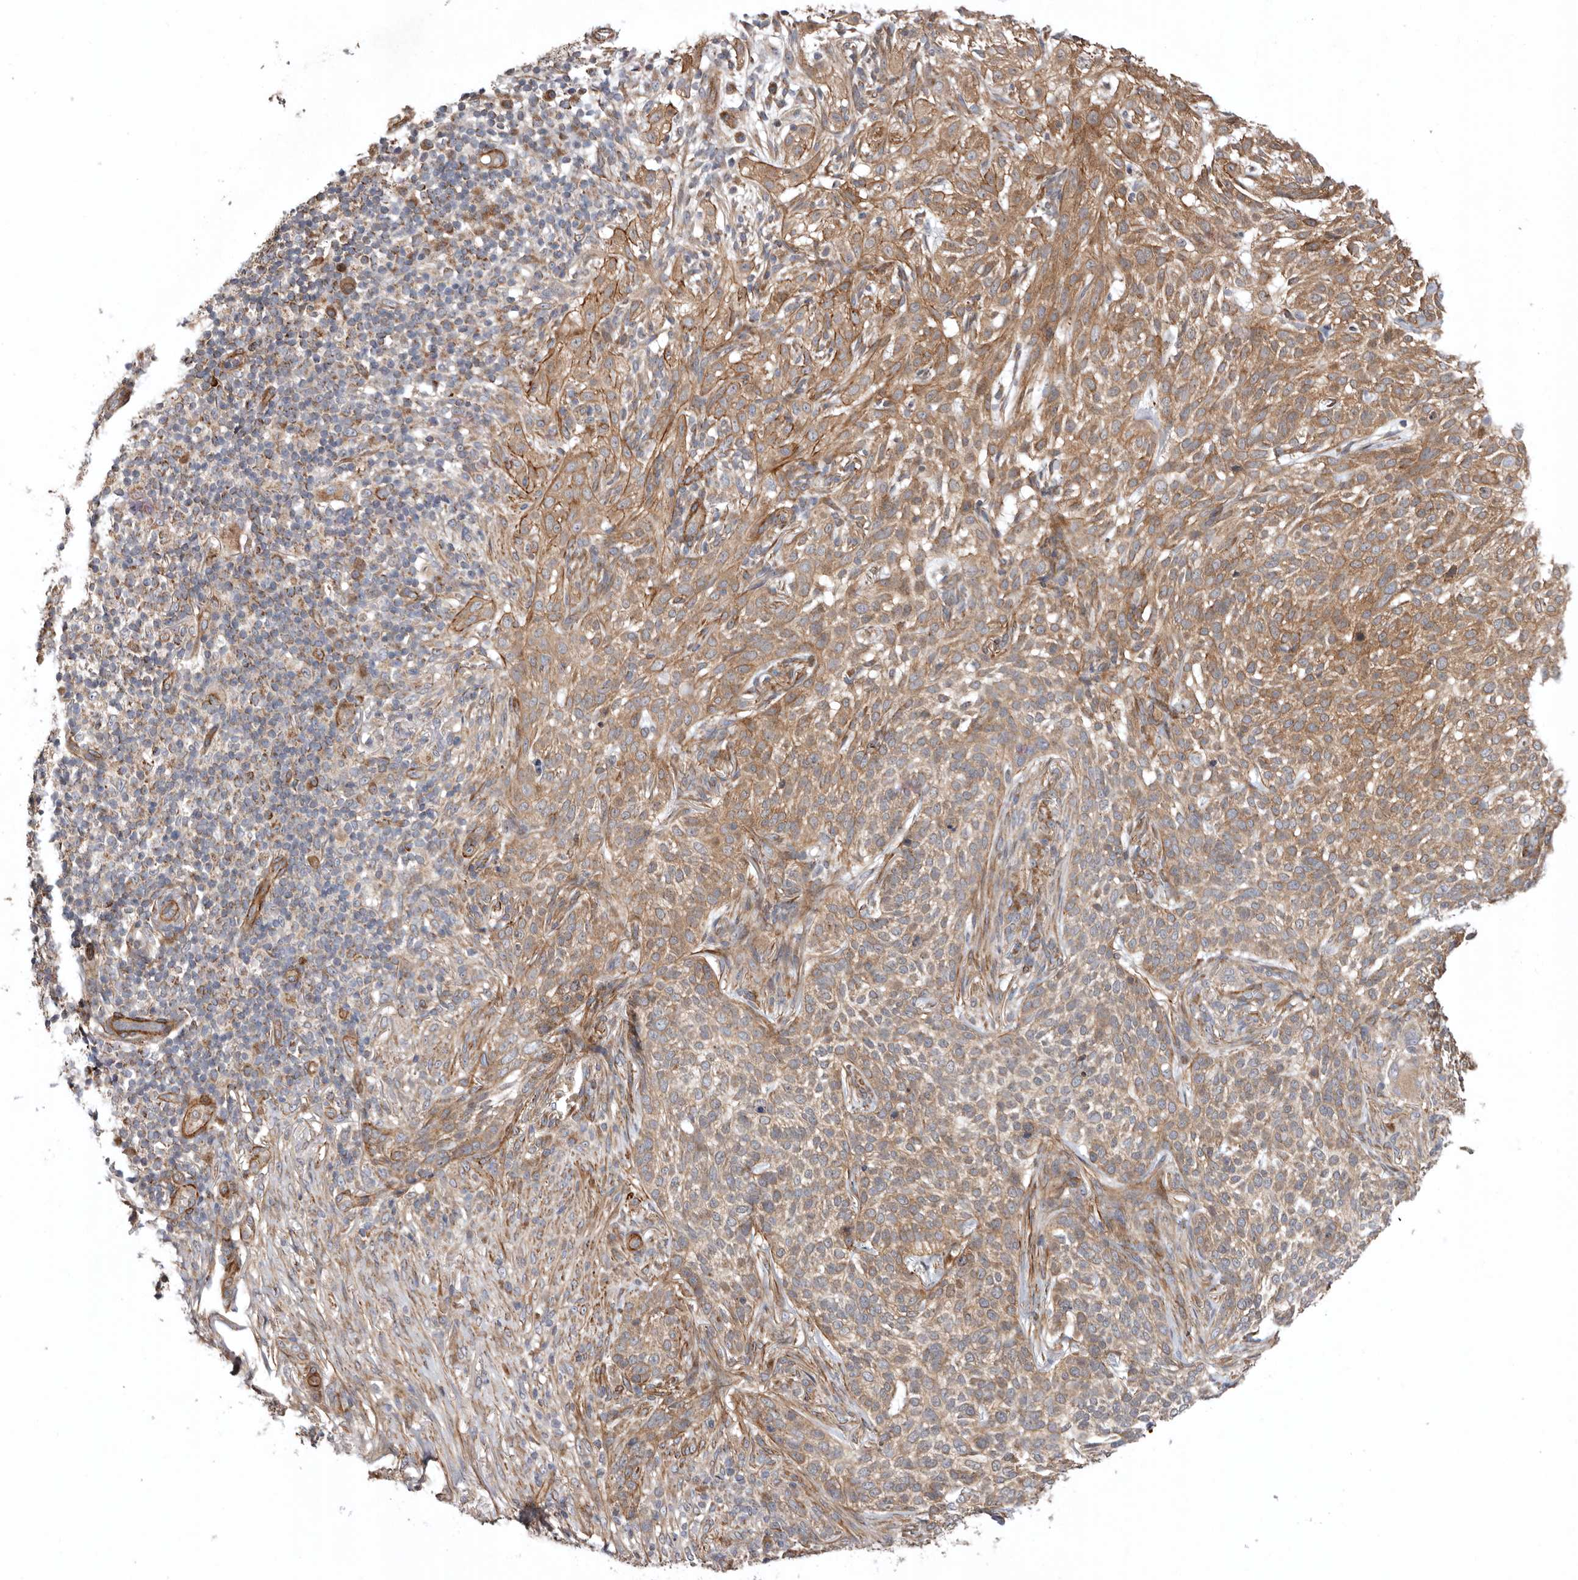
{"staining": {"intensity": "moderate", "quantity": ">75%", "location": "cytoplasmic/membranous"}, "tissue": "skin cancer", "cell_type": "Tumor cells", "image_type": "cancer", "snomed": [{"axis": "morphology", "description": "Basal cell carcinoma"}, {"axis": "topography", "description": "Skin"}], "caption": "A photomicrograph showing moderate cytoplasmic/membranous expression in approximately >75% of tumor cells in basal cell carcinoma (skin), as visualized by brown immunohistochemical staining.", "gene": "PROKR1", "patient": {"sex": "female", "age": 64}}